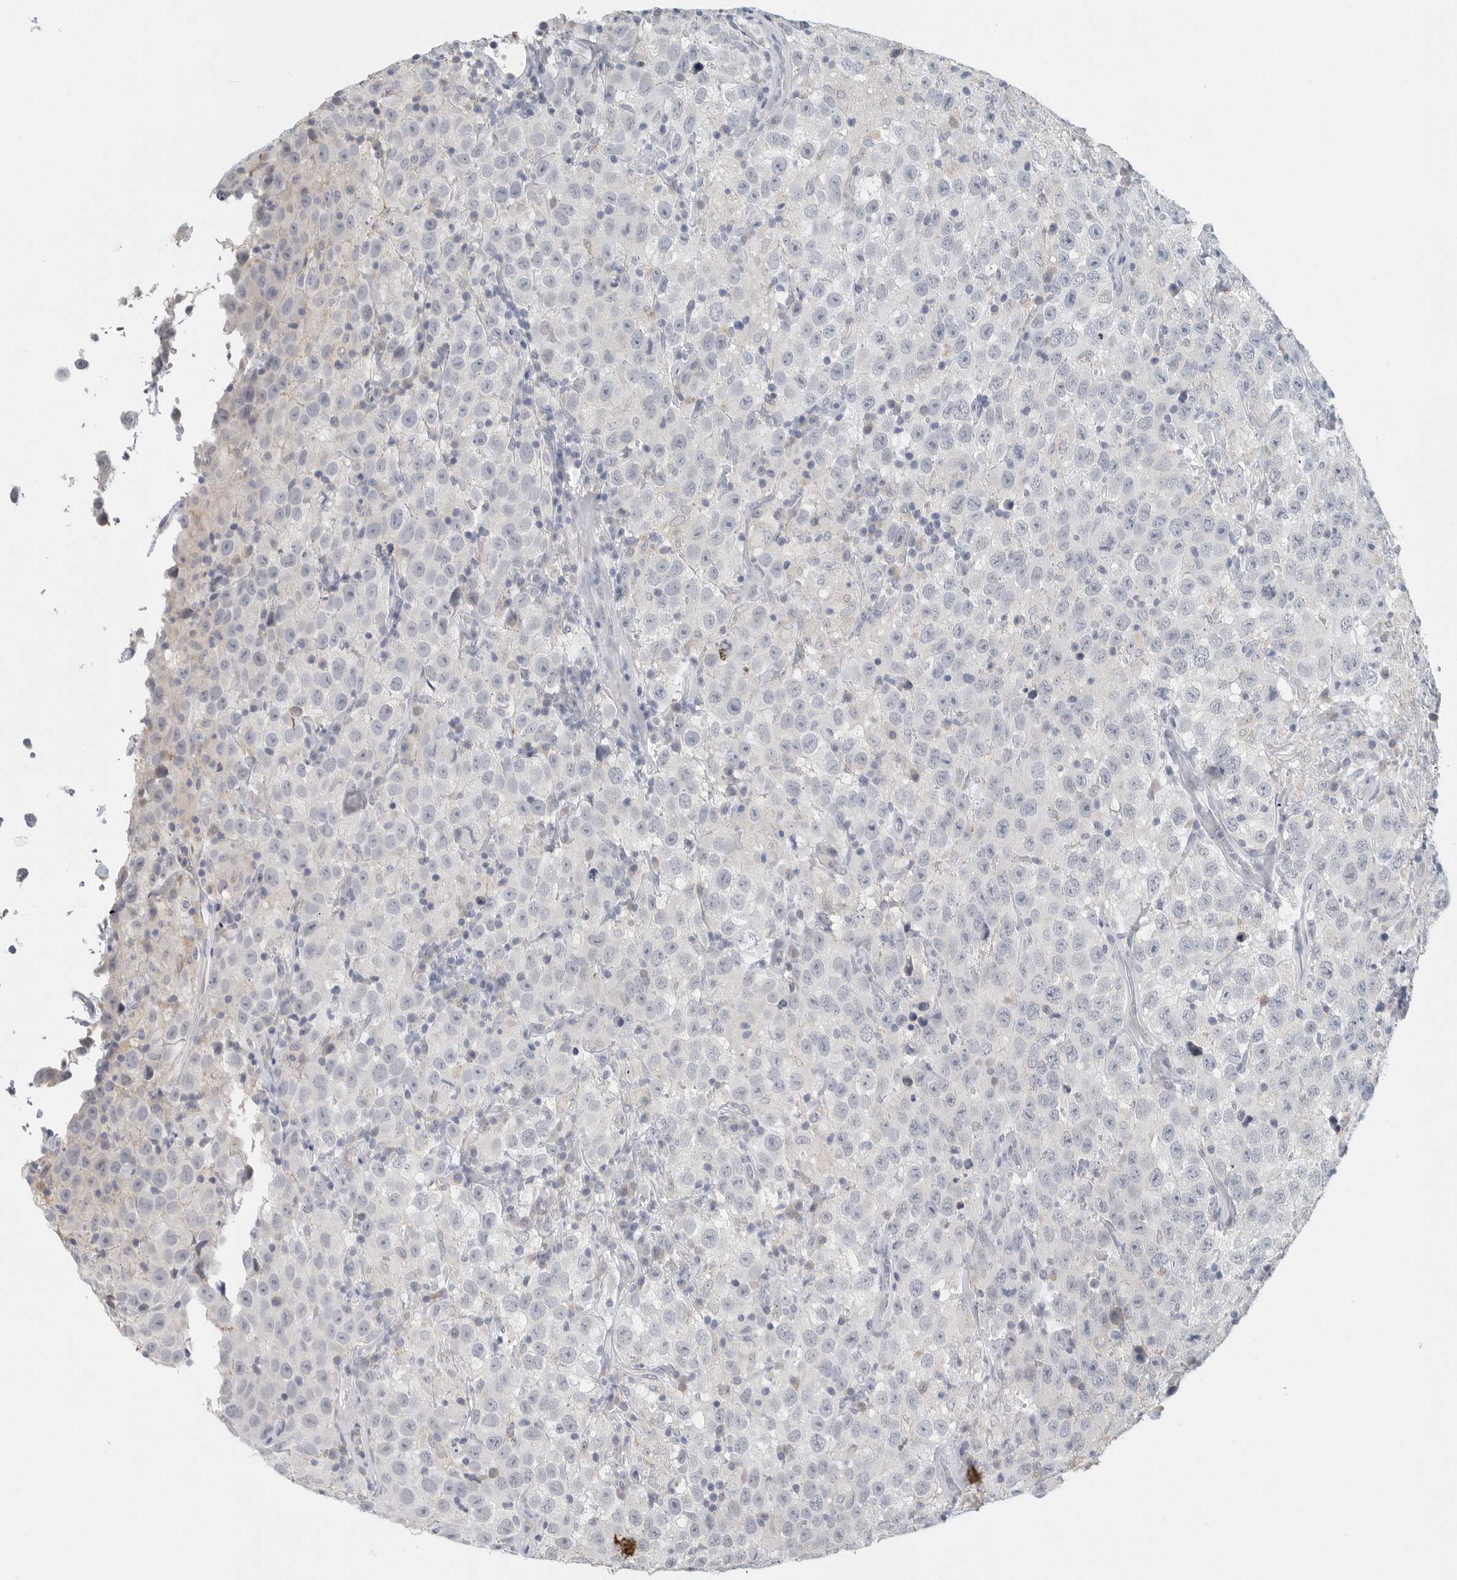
{"staining": {"intensity": "negative", "quantity": "none", "location": "none"}, "tissue": "testis cancer", "cell_type": "Tumor cells", "image_type": "cancer", "snomed": [{"axis": "morphology", "description": "Seminoma, NOS"}, {"axis": "topography", "description": "Testis"}], "caption": "IHC of human seminoma (testis) exhibits no expression in tumor cells.", "gene": "PAM", "patient": {"sex": "male", "age": 41}}